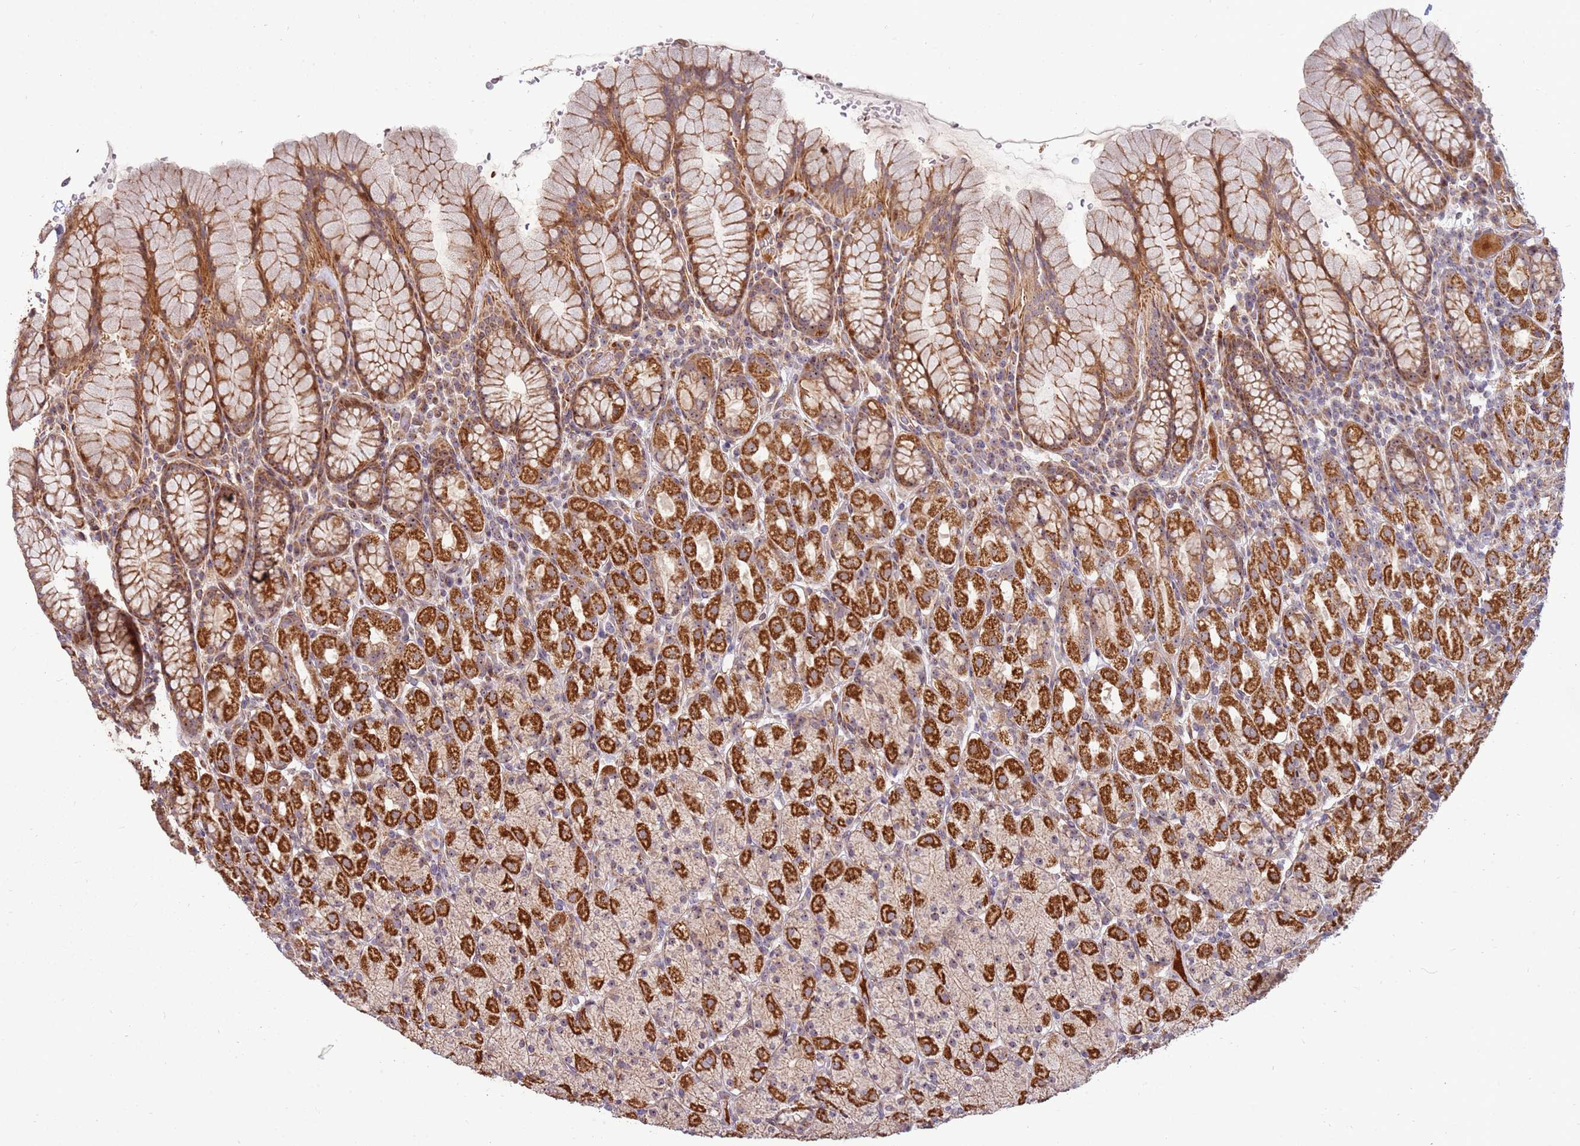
{"staining": {"intensity": "strong", "quantity": ">75%", "location": "cytoplasmic/membranous,nuclear"}, "tissue": "stomach", "cell_type": "Glandular cells", "image_type": "normal", "snomed": [{"axis": "morphology", "description": "Normal tissue, NOS"}, {"axis": "topography", "description": "Stomach, upper"}, {"axis": "topography", "description": "Stomach"}], "caption": "Immunohistochemistry (IHC) (DAB (3,3'-diaminobenzidine)) staining of unremarkable human stomach displays strong cytoplasmic/membranous,nuclear protein positivity in about >75% of glandular cells.", "gene": "KIF25", "patient": {"sex": "male", "age": 62}}